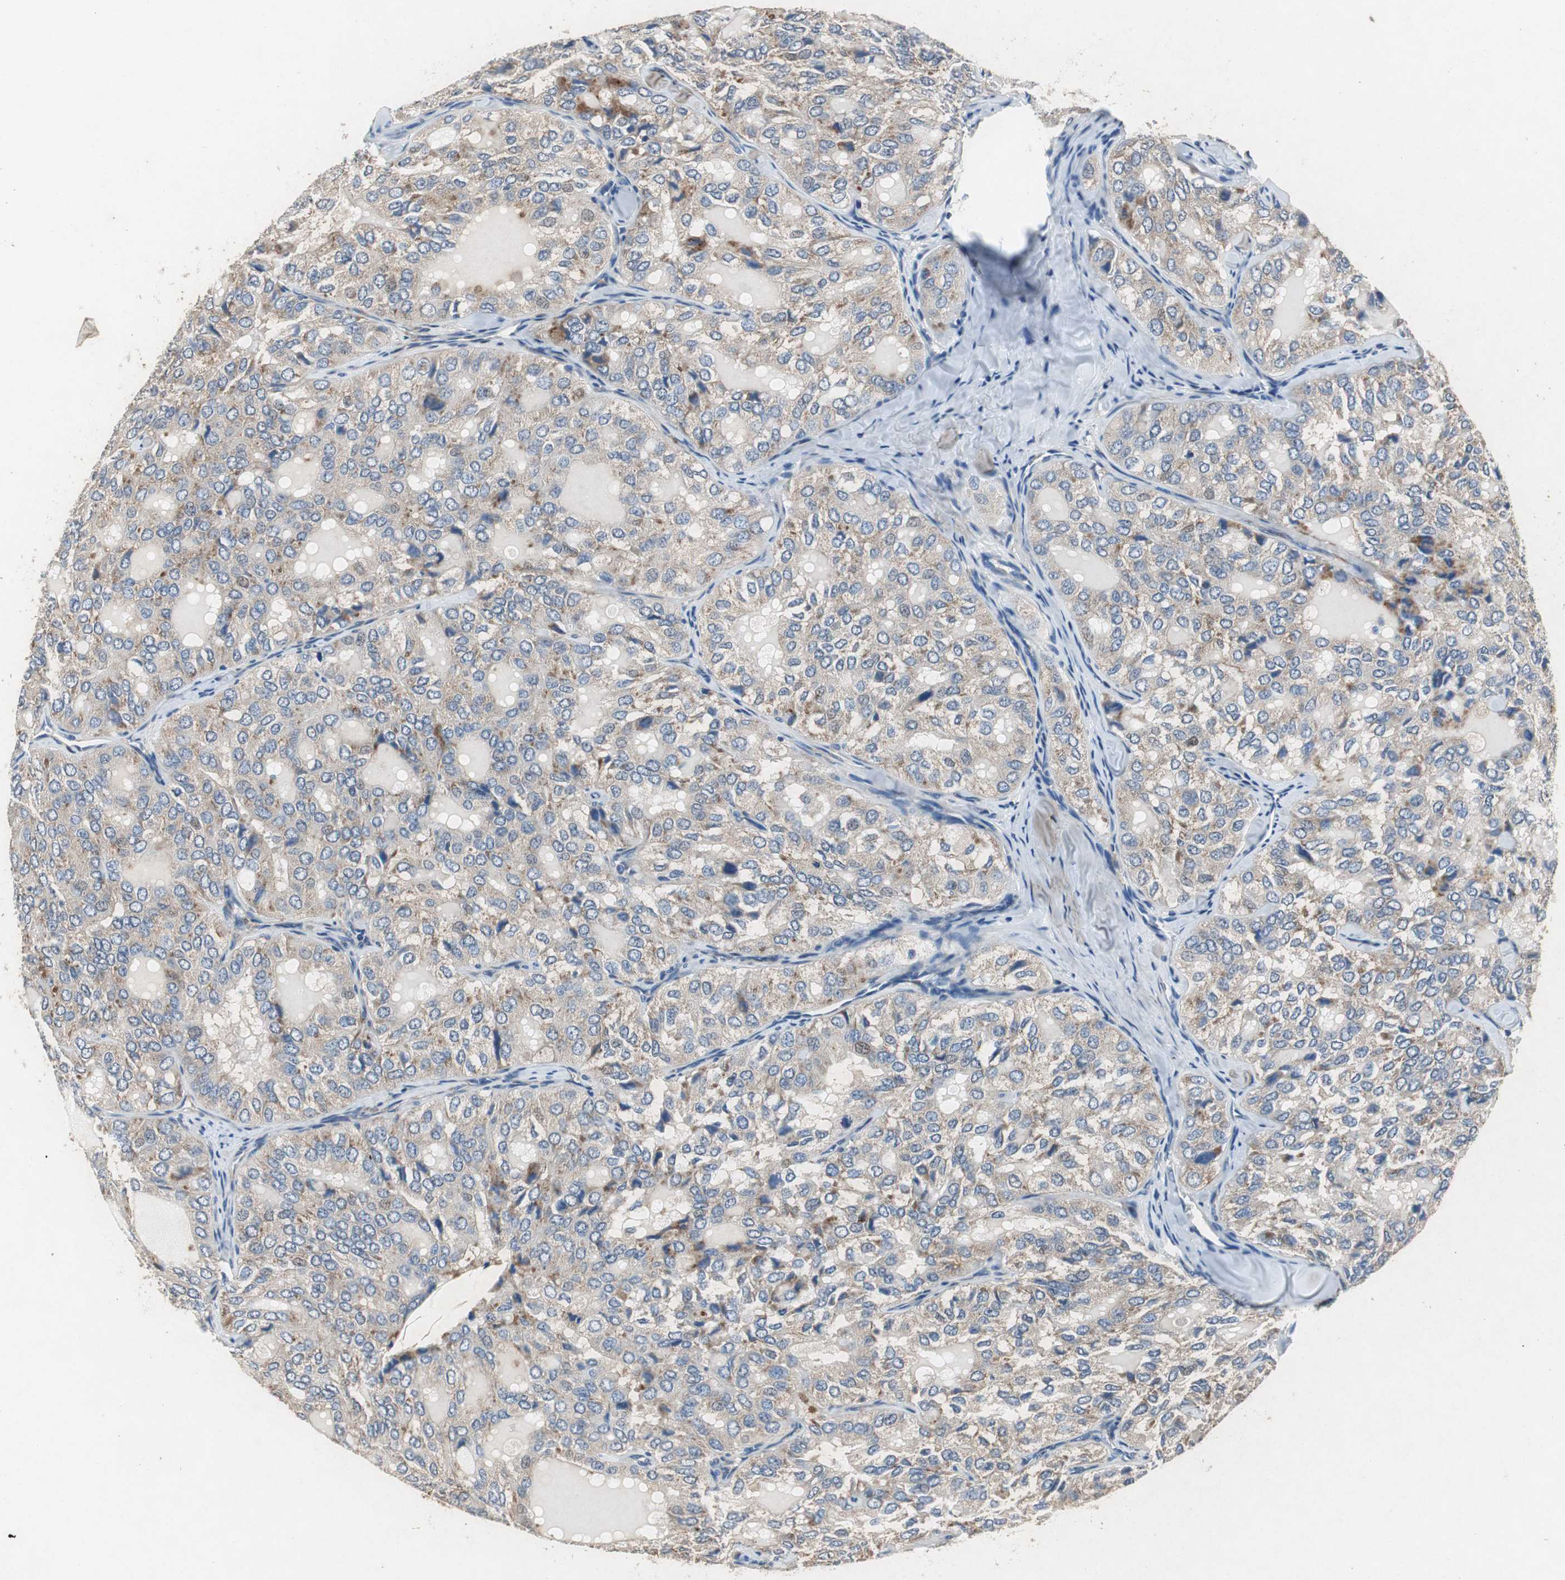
{"staining": {"intensity": "weak", "quantity": ">75%", "location": "cytoplasmic/membranous"}, "tissue": "thyroid cancer", "cell_type": "Tumor cells", "image_type": "cancer", "snomed": [{"axis": "morphology", "description": "Follicular adenoma carcinoma, NOS"}, {"axis": "topography", "description": "Thyroid gland"}], "caption": "An image of thyroid follicular adenoma carcinoma stained for a protein demonstrates weak cytoplasmic/membranous brown staining in tumor cells. (Stains: DAB in brown, nuclei in blue, Microscopy: brightfield microscopy at high magnification).", "gene": "RPL35", "patient": {"sex": "male", "age": 75}}